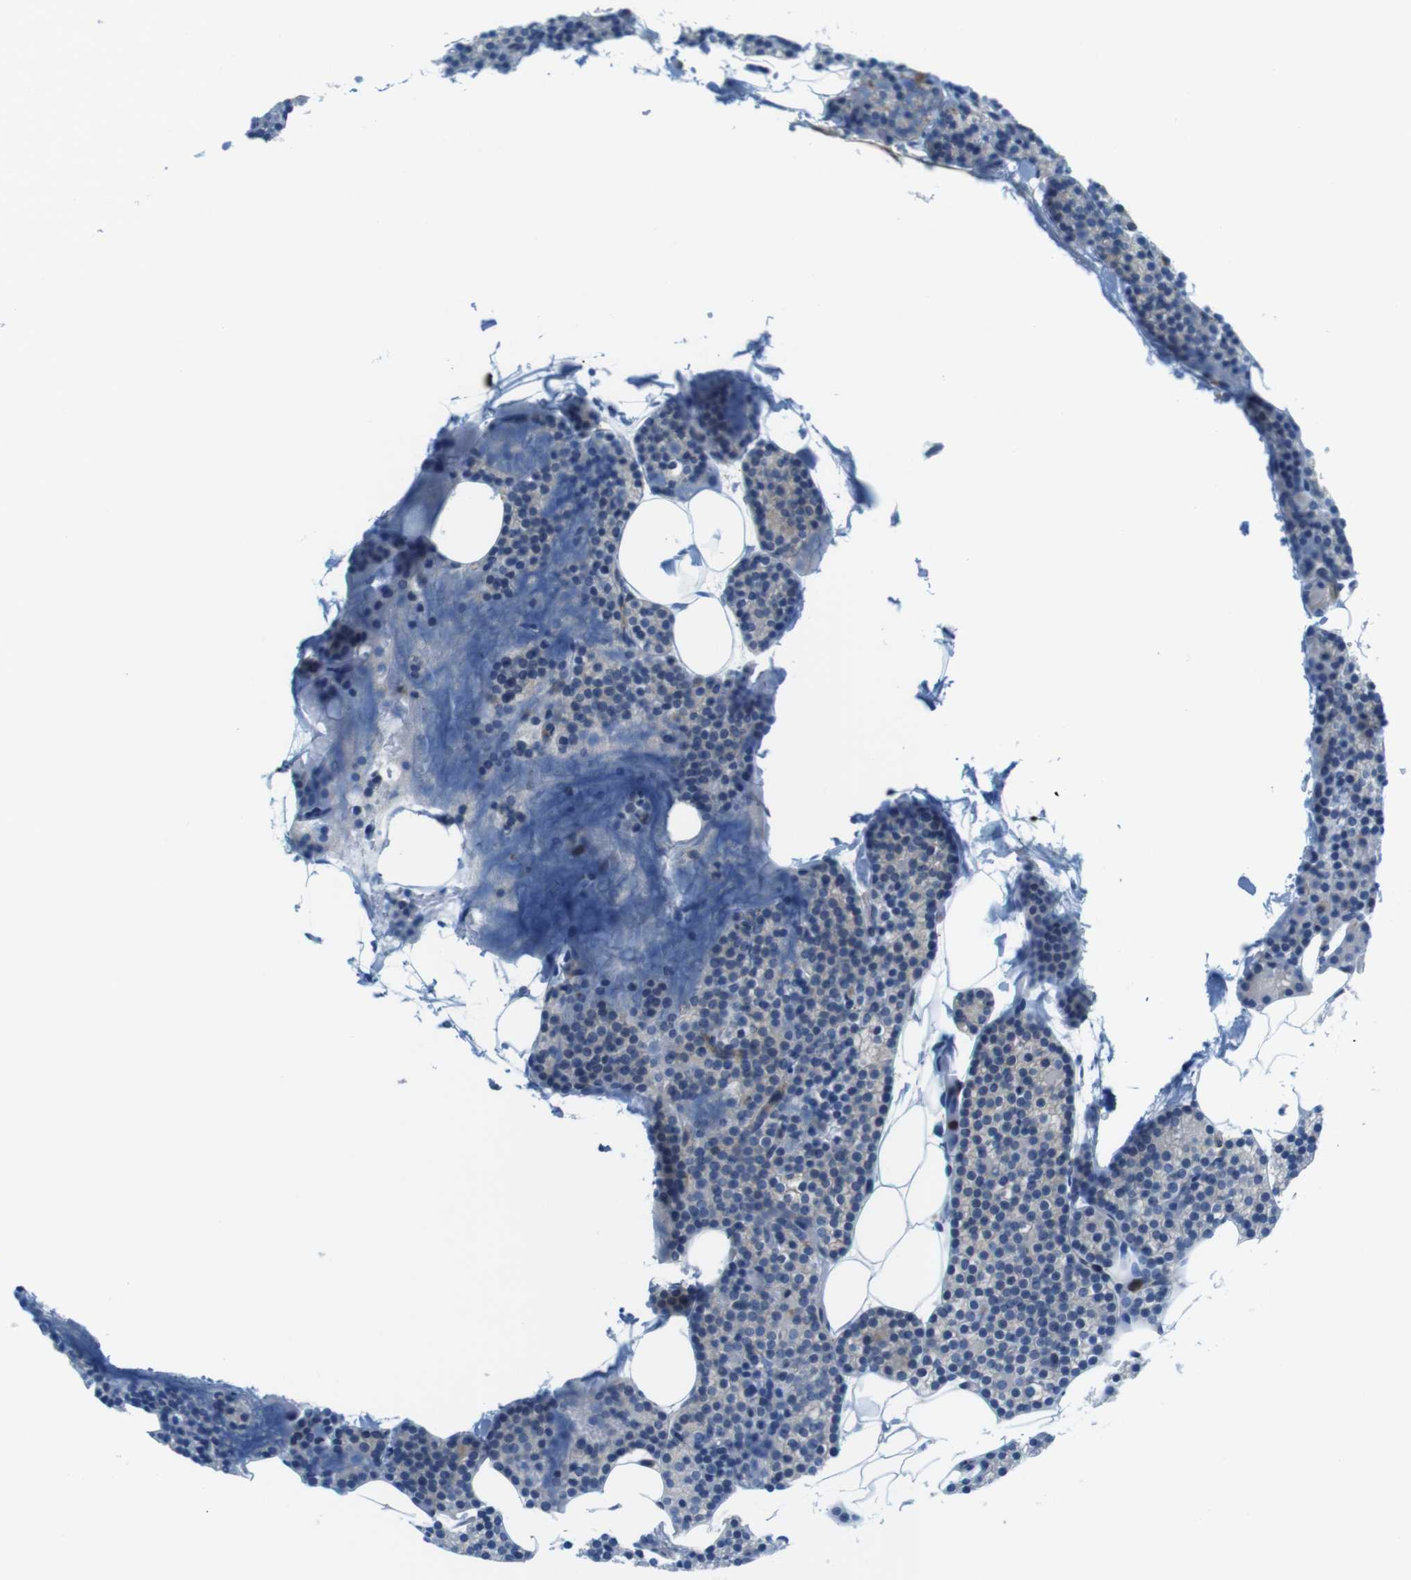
{"staining": {"intensity": "weak", "quantity": "<25%", "location": "cytoplasmic/membranous"}, "tissue": "parathyroid gland", "cell_type": "Glandular cells", "image_type": "normal", "snomed": [{"axis": "morphology", "description": "Normal tissue, NOS"}, {"axis": "morphology", "description": "Adenoma, NOS"}, {"axis": "topography", "description": "Parathyroid gland"}], "caption": "Immunohistochemistry of normal parathyroid gland exhibits no positivity in glandular cells.", "gene": "TES", "patient": {"sex": "female", "age": 51}}